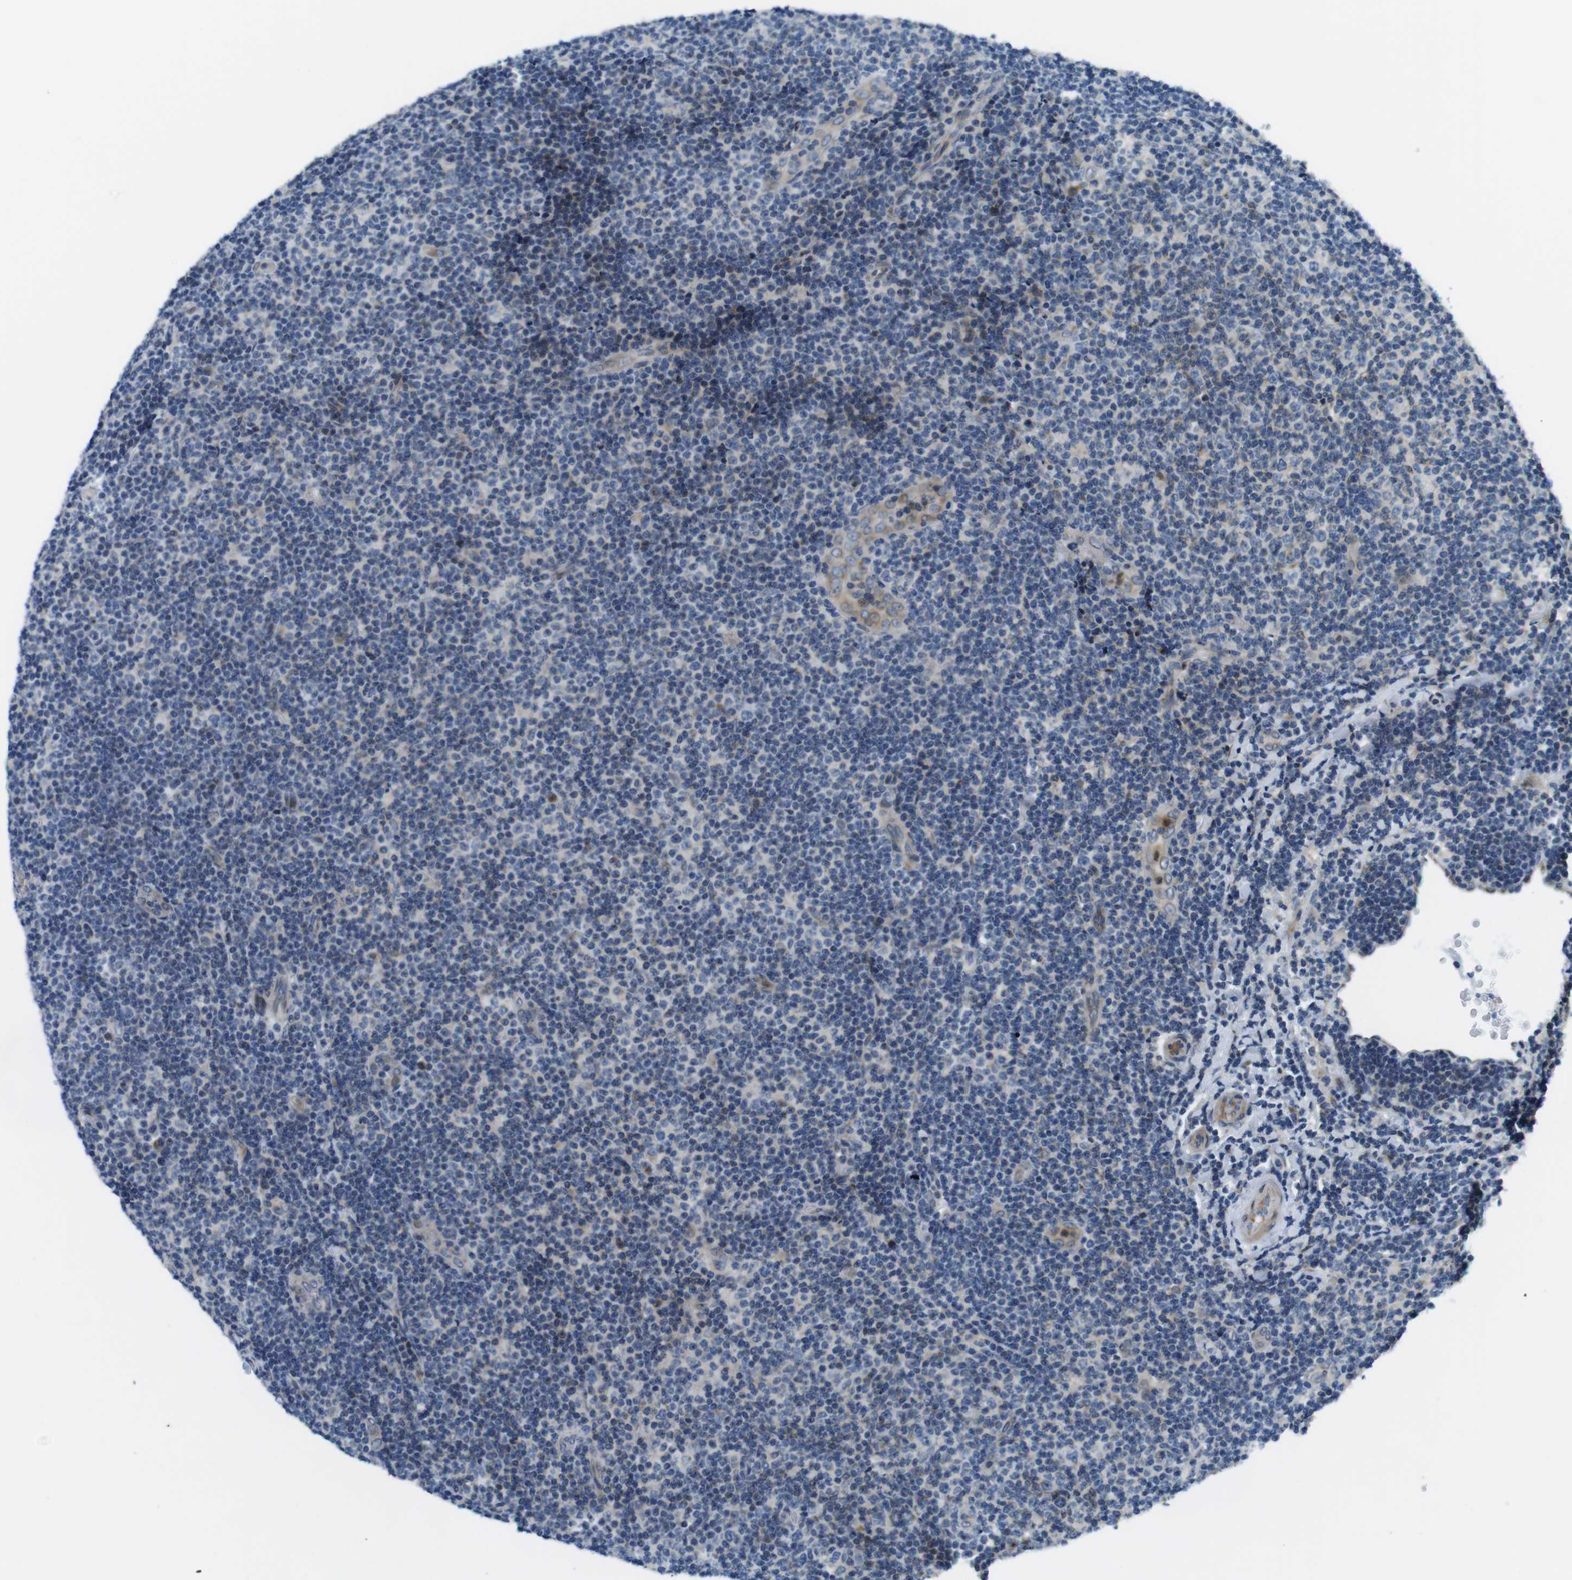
{"staining": {"intensity": "negative", "quantity": "none", "location": "none"}, "tissue": "lymphoma", "cell_type": "Tumor cells", "image_type": "cancer", "snomed": [{"axis": "morphology", "description": "Malignant lymphoma, non-Hodgkin's type, Low grade"}, {"axis": "topography", "description": "Lymph node"}], "caption": "The micrograph exhibits no staining of tumor cells in lymphoma.", "gene": "ZDHHC3", "patient": {"sex": "male", "age": 83}}